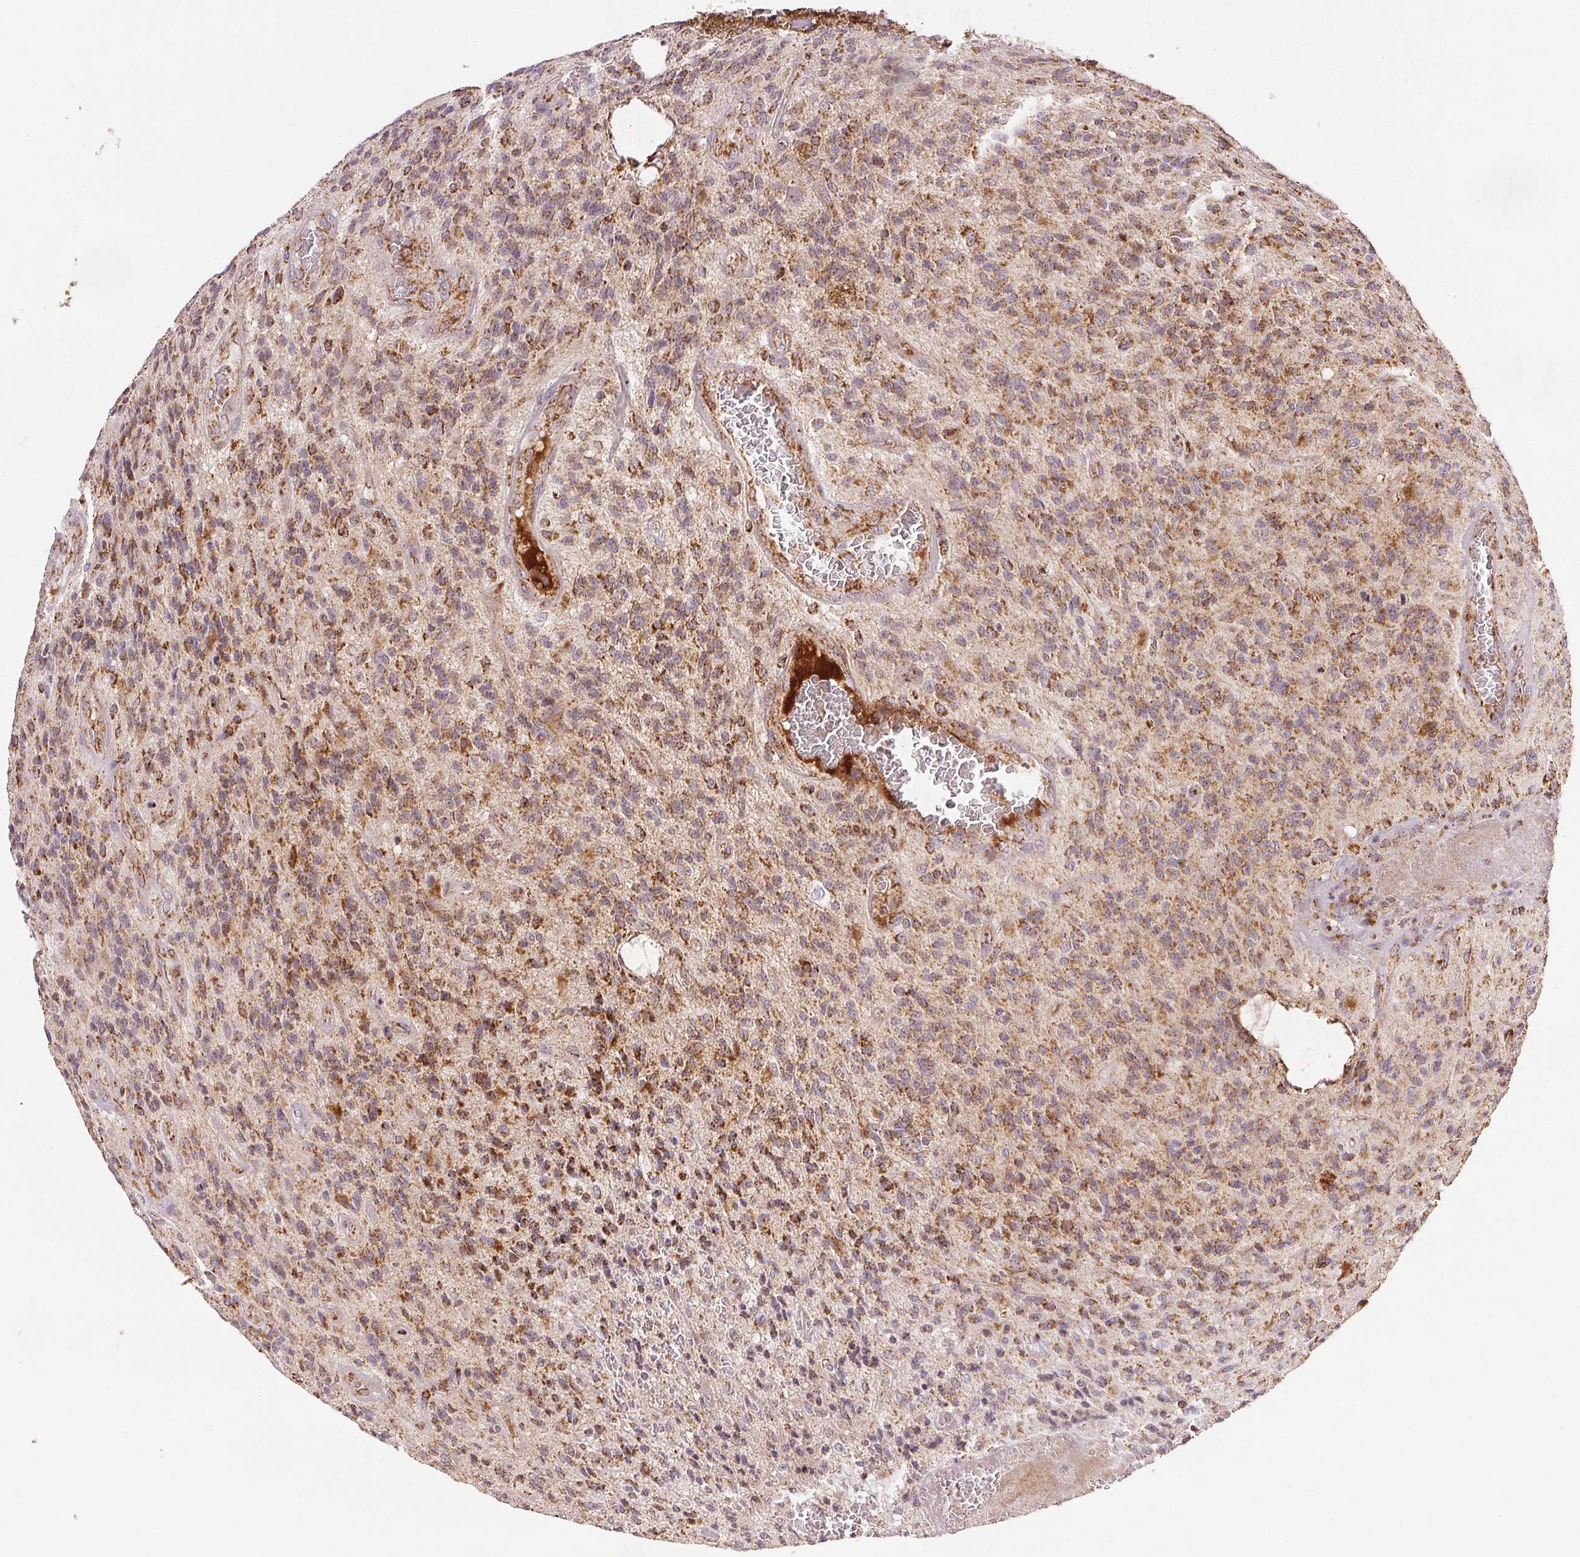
{"staining": {"intensity": "moderate", "quantity": ">75%", "location": "cytoplasmic/membranous"}, "tissue": "glioma", "cell_type": "Tumor cells", "image_type": "cancer", "snomed": [{"axis": "morphology", "description": "Glioma, malignant, High grade"}, {"axis": "topography", "description": "Brain"}], "caption": "Glioma stained with a brown dye exhibits moderate cytoplasmic/membranous positive expression in approximately >75% of tumor cells.", "gene": "SDHB", "patient": {"sex": "male", "age": 76}}